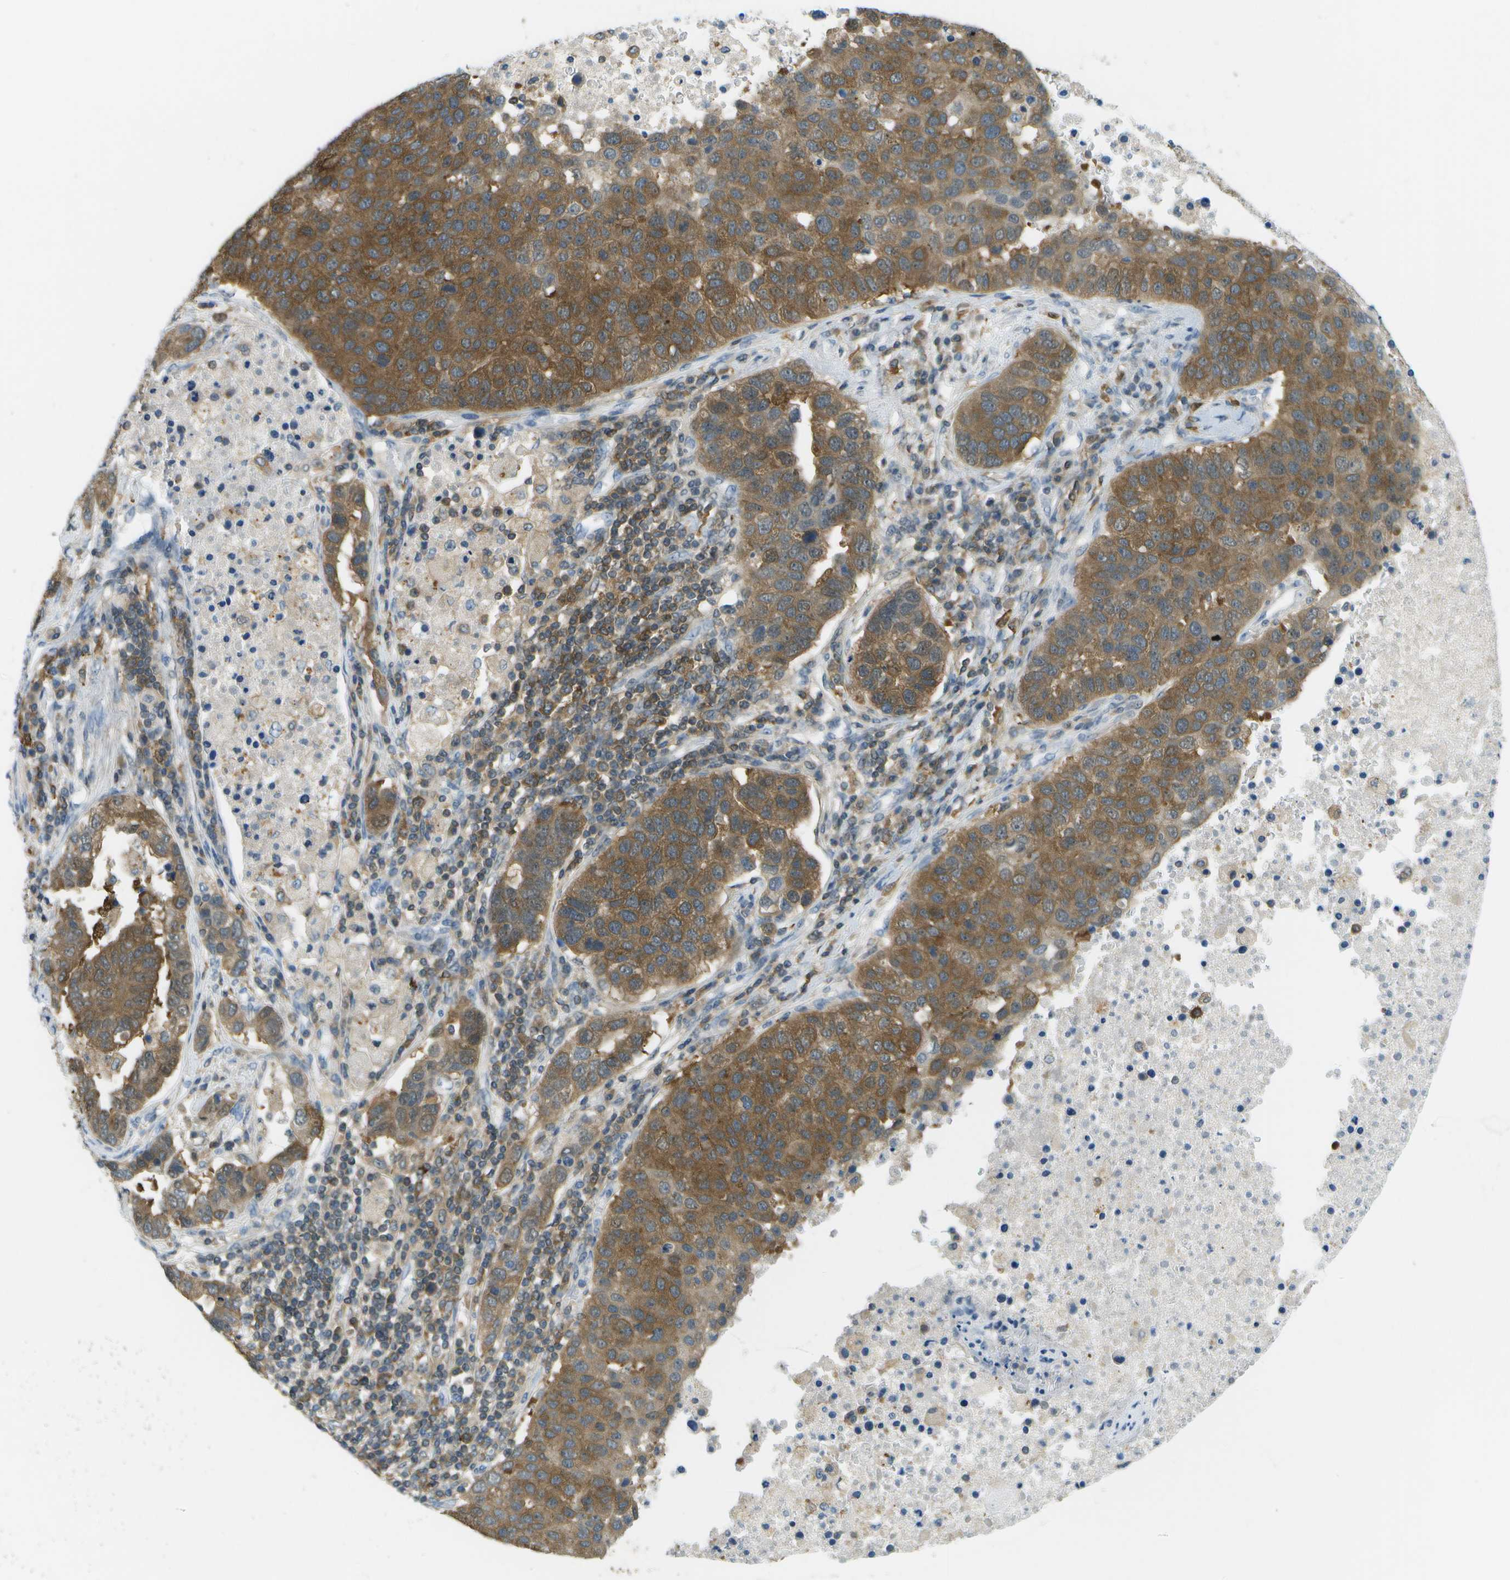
{"staining": {"intensity": "strong", "quantity": ">75%", "location": "cytoplasmic/membranous"}, "tissue": "pancreatic cancer", "cell_type": "Tumor cells", "image_type": "cancer", "snomed": [{"axis": "morphology", "description": "Adenocarcinoma, NOS"}, {"axis": "topography", "description": "Pancreas"}], "caption": "A micrograph showing strong cytoplasmic/membranous positivity in approximately >75% of tumor cells in pancreatic cancer, as visualized by brown immunohistochemical staining.", "gene": "CDH23", "patient": {"sex": "female", "age": 61}}